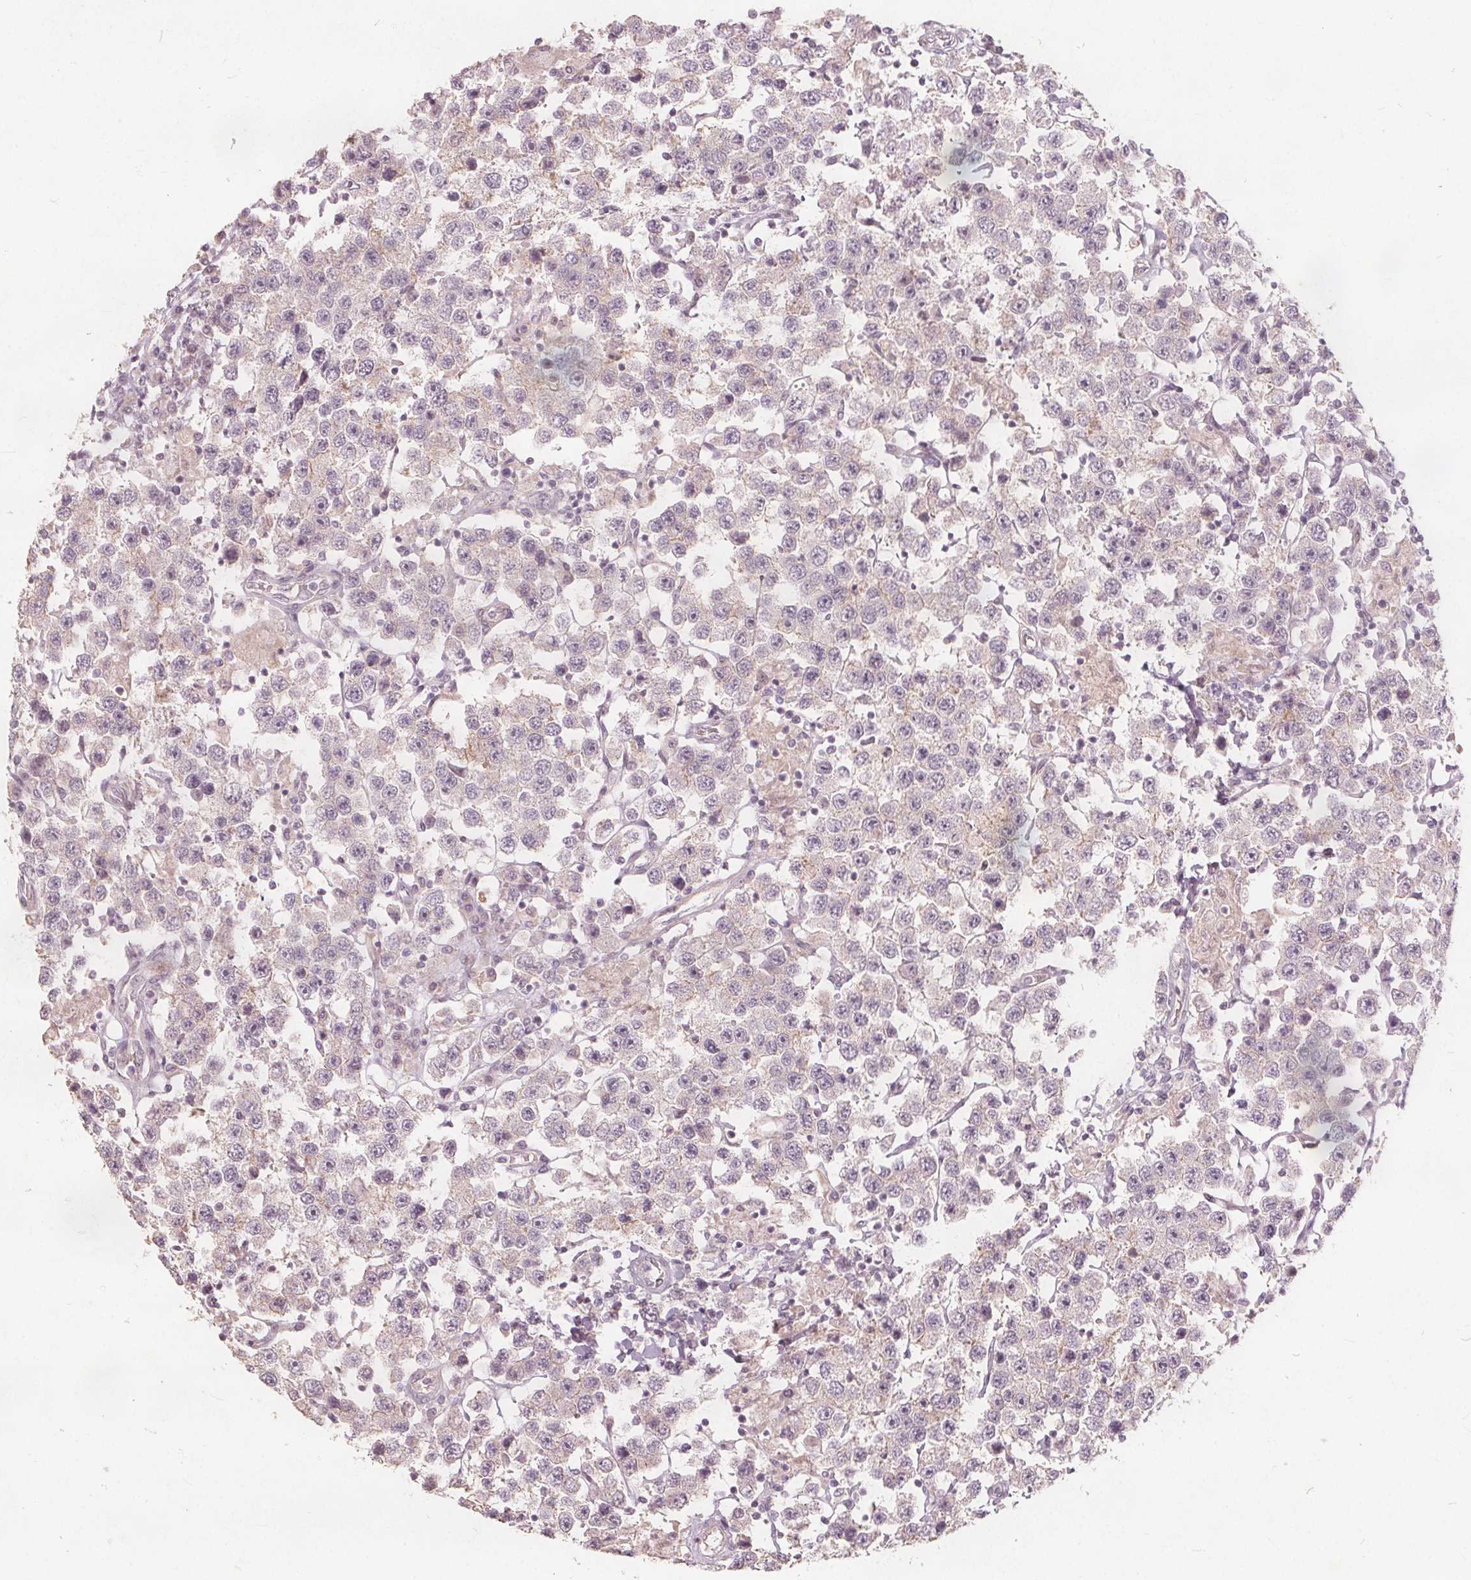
{"staining": {"intensity": "negative", "quantity": "none", "location": "none"}, "tissue": "testis cancer", "cell_type": "Tumor cells", "image_type": "cancer", "snomed": [{"axis": "morphology", "description": "Seminoma, NOS"}, {"axis": "topography", "description": "Testis"}], "caption": "There is no significant staining in tumor cells of testis seminoma.", "gene": "PTPRT", "patient": {"sex": "male", "age": 45}}